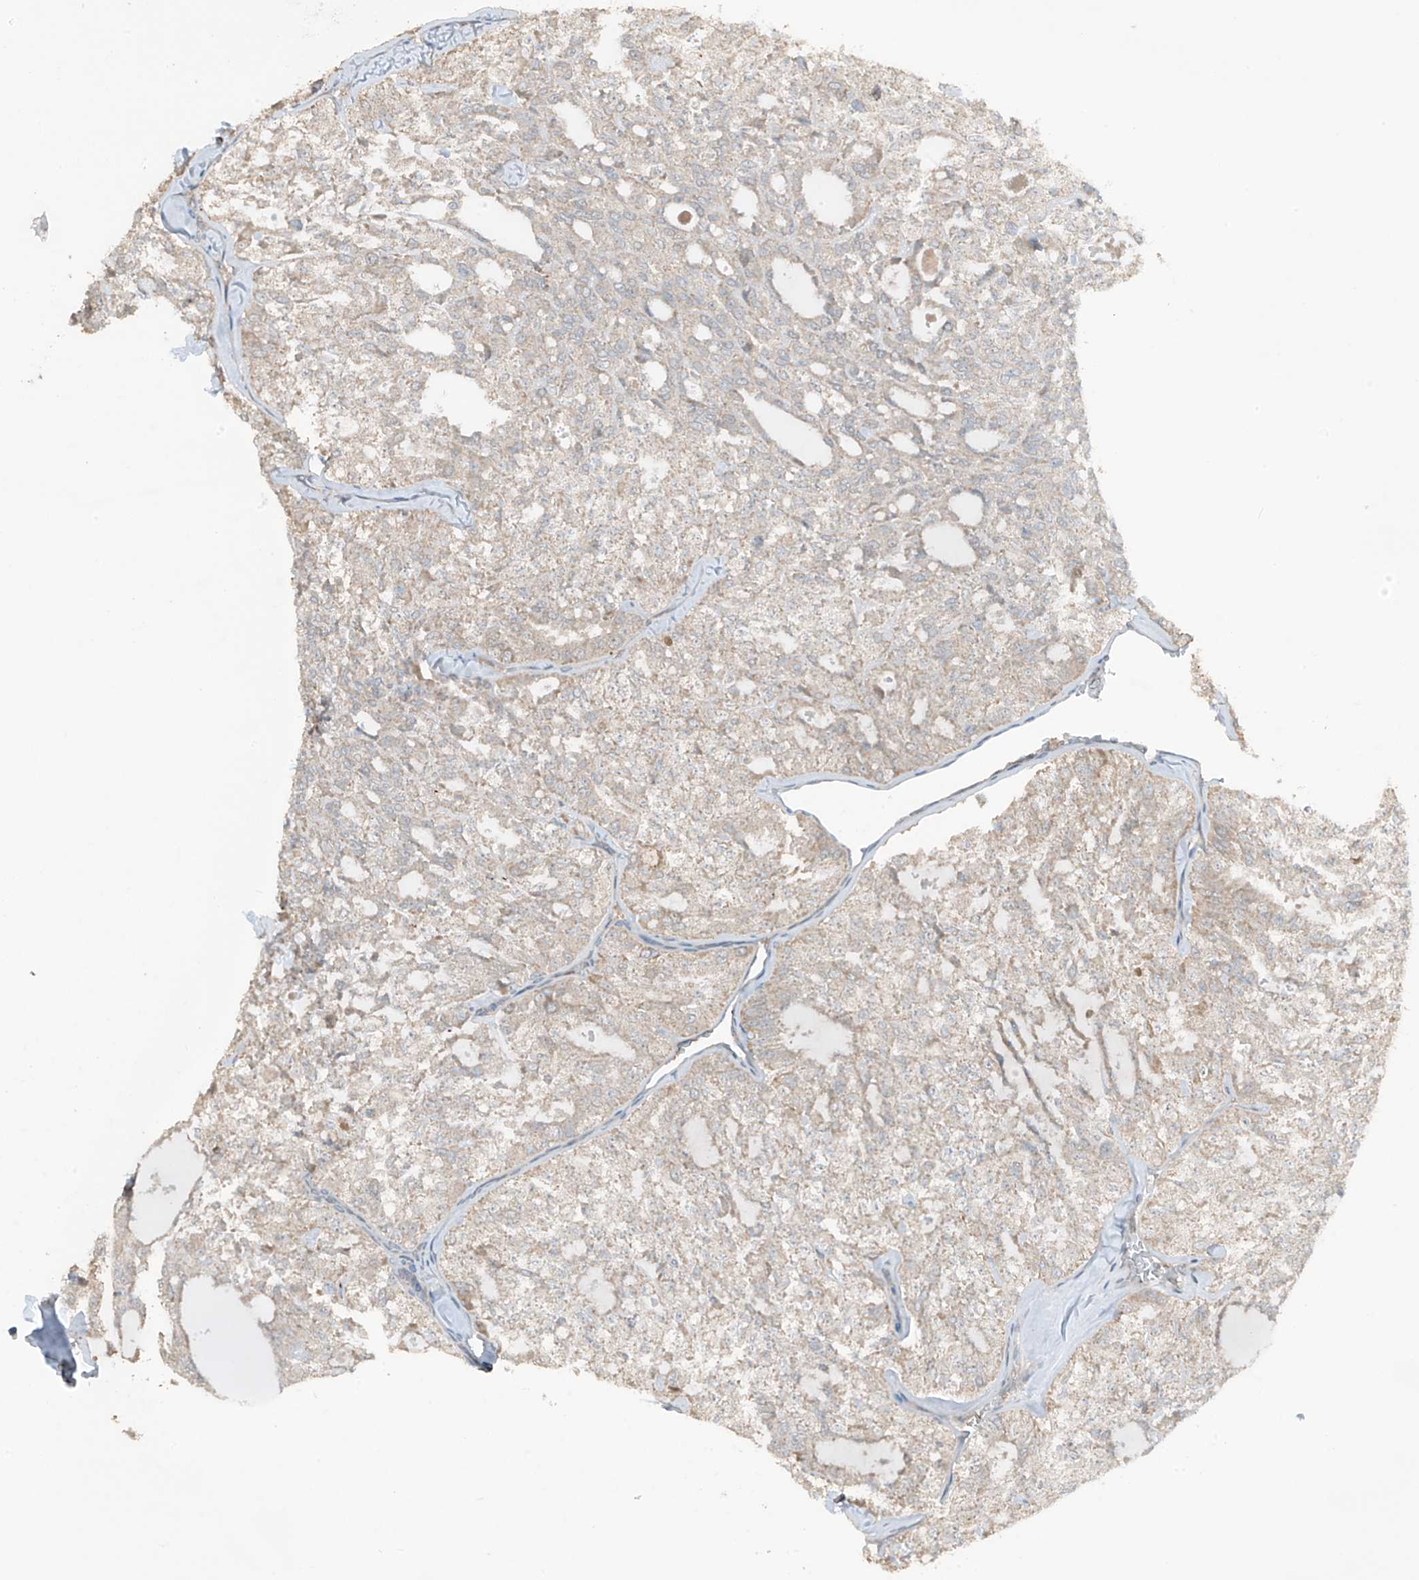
{"staining": {"intensity": "negative", "quantity": "none", "location": "none"}, "tissue": "thyroid cancer", "cell_type": "Tumor cells", "image_type": "cancer", "snomed": [{"axis": "morphology", "description": "Follicular adenoma carcinoma, NOS"}, {"axis": "topography", "description": "Thyroid gland"}], "caption": "A photomicrograph of follicular adenoma carcinoma (thyroid) stained for a protein exhibits no brown staining in tumor cells.", "gene": "TXNDC9", "patient": {"sex": "male", "age": 75}}